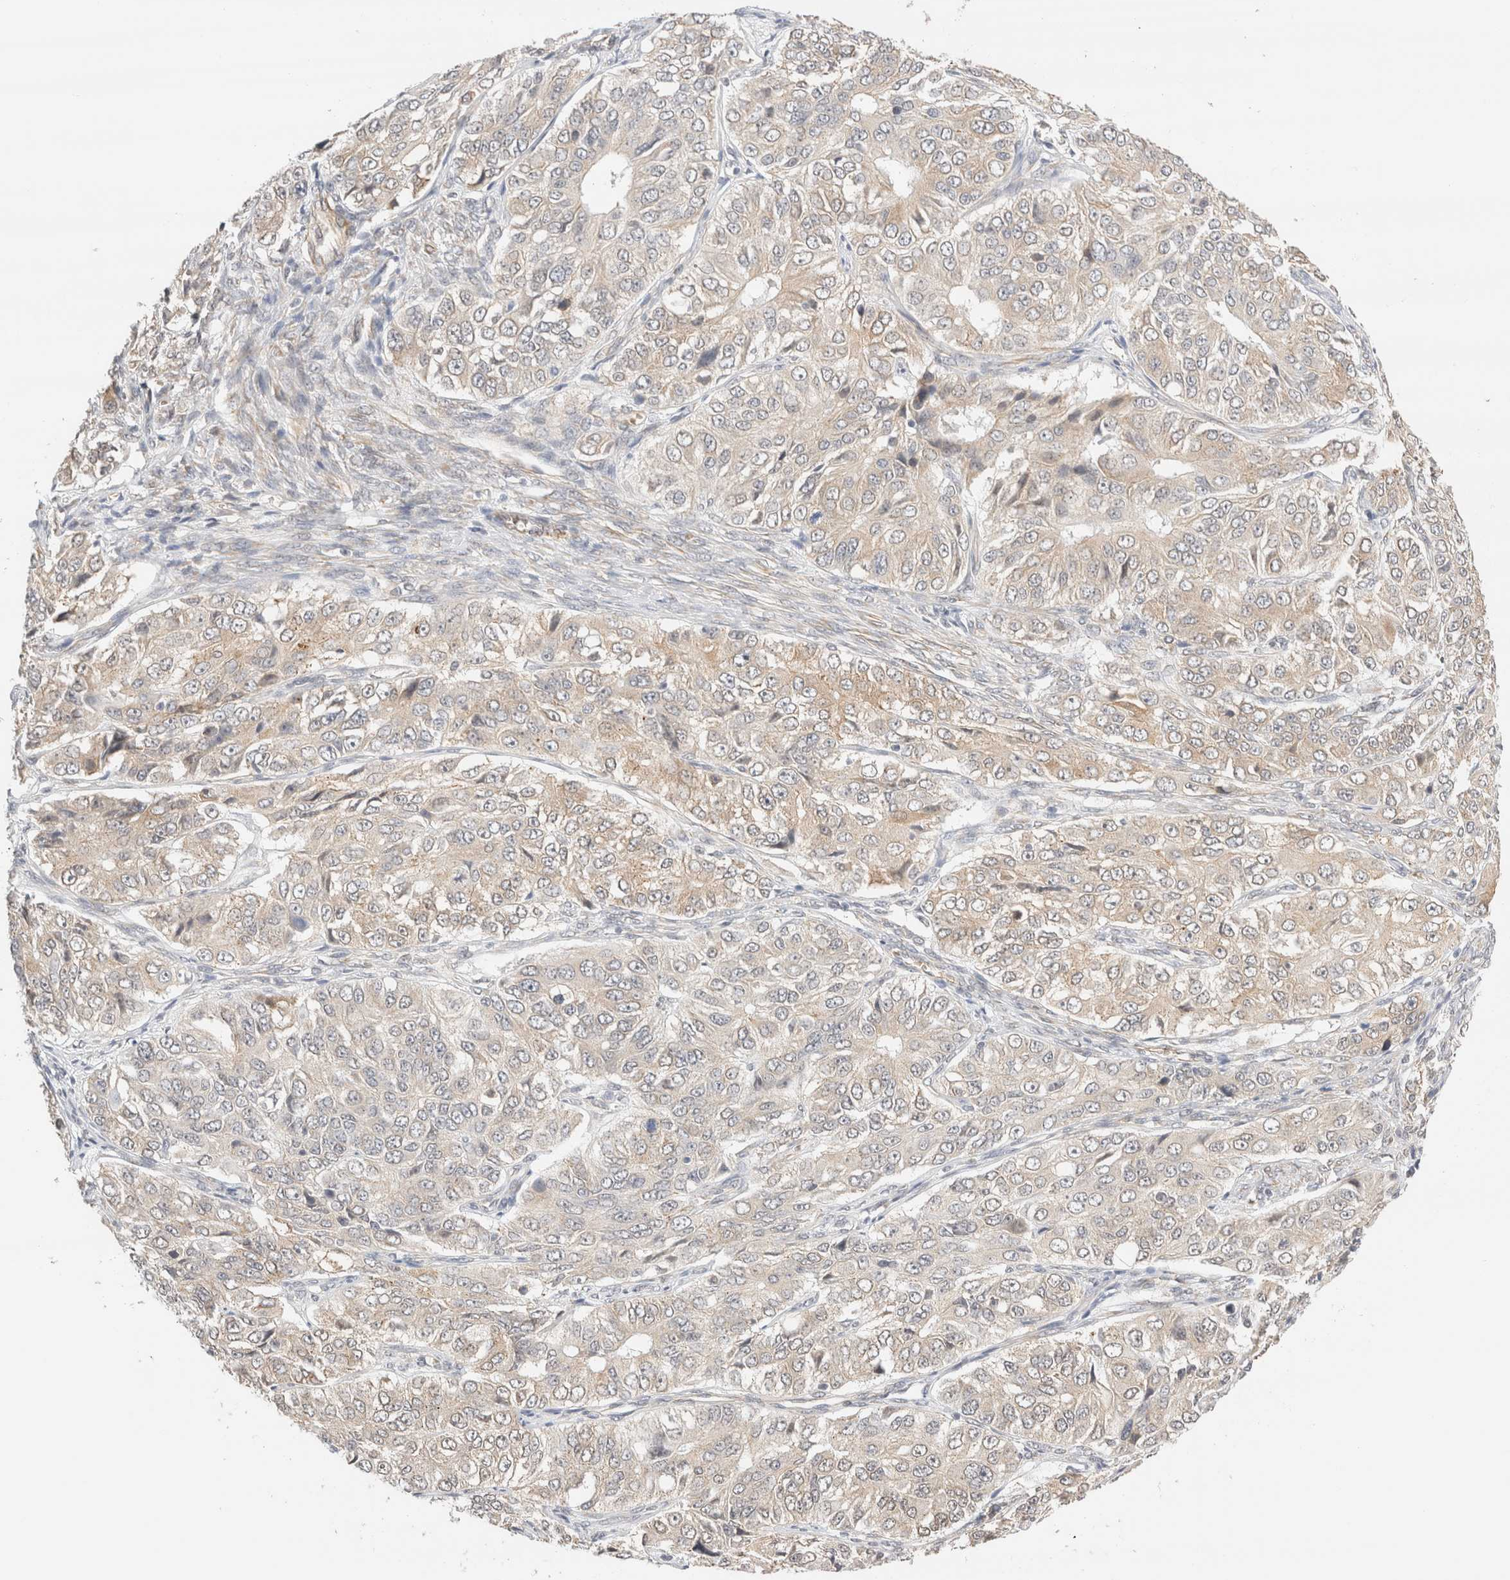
{"staining": {"intensity": "weak", "quantity": "<25%", "location": "cytoplasmic/membranous"}, "tissue": "ovarian cancer", "cell_type": "Tumor cells", "image_type": "cancer", "snomed": [{"axis": "morphology", "description": "Carcinoma, endometroid"}, {"axis": "topography", "description": "Ovary"}], "caption": "There is no significant expression in tumor cells of ovarian cancer (endometroid carcinoma).", "gene": "SYVN1", "patient": {"sex": "female", "age": 51}}